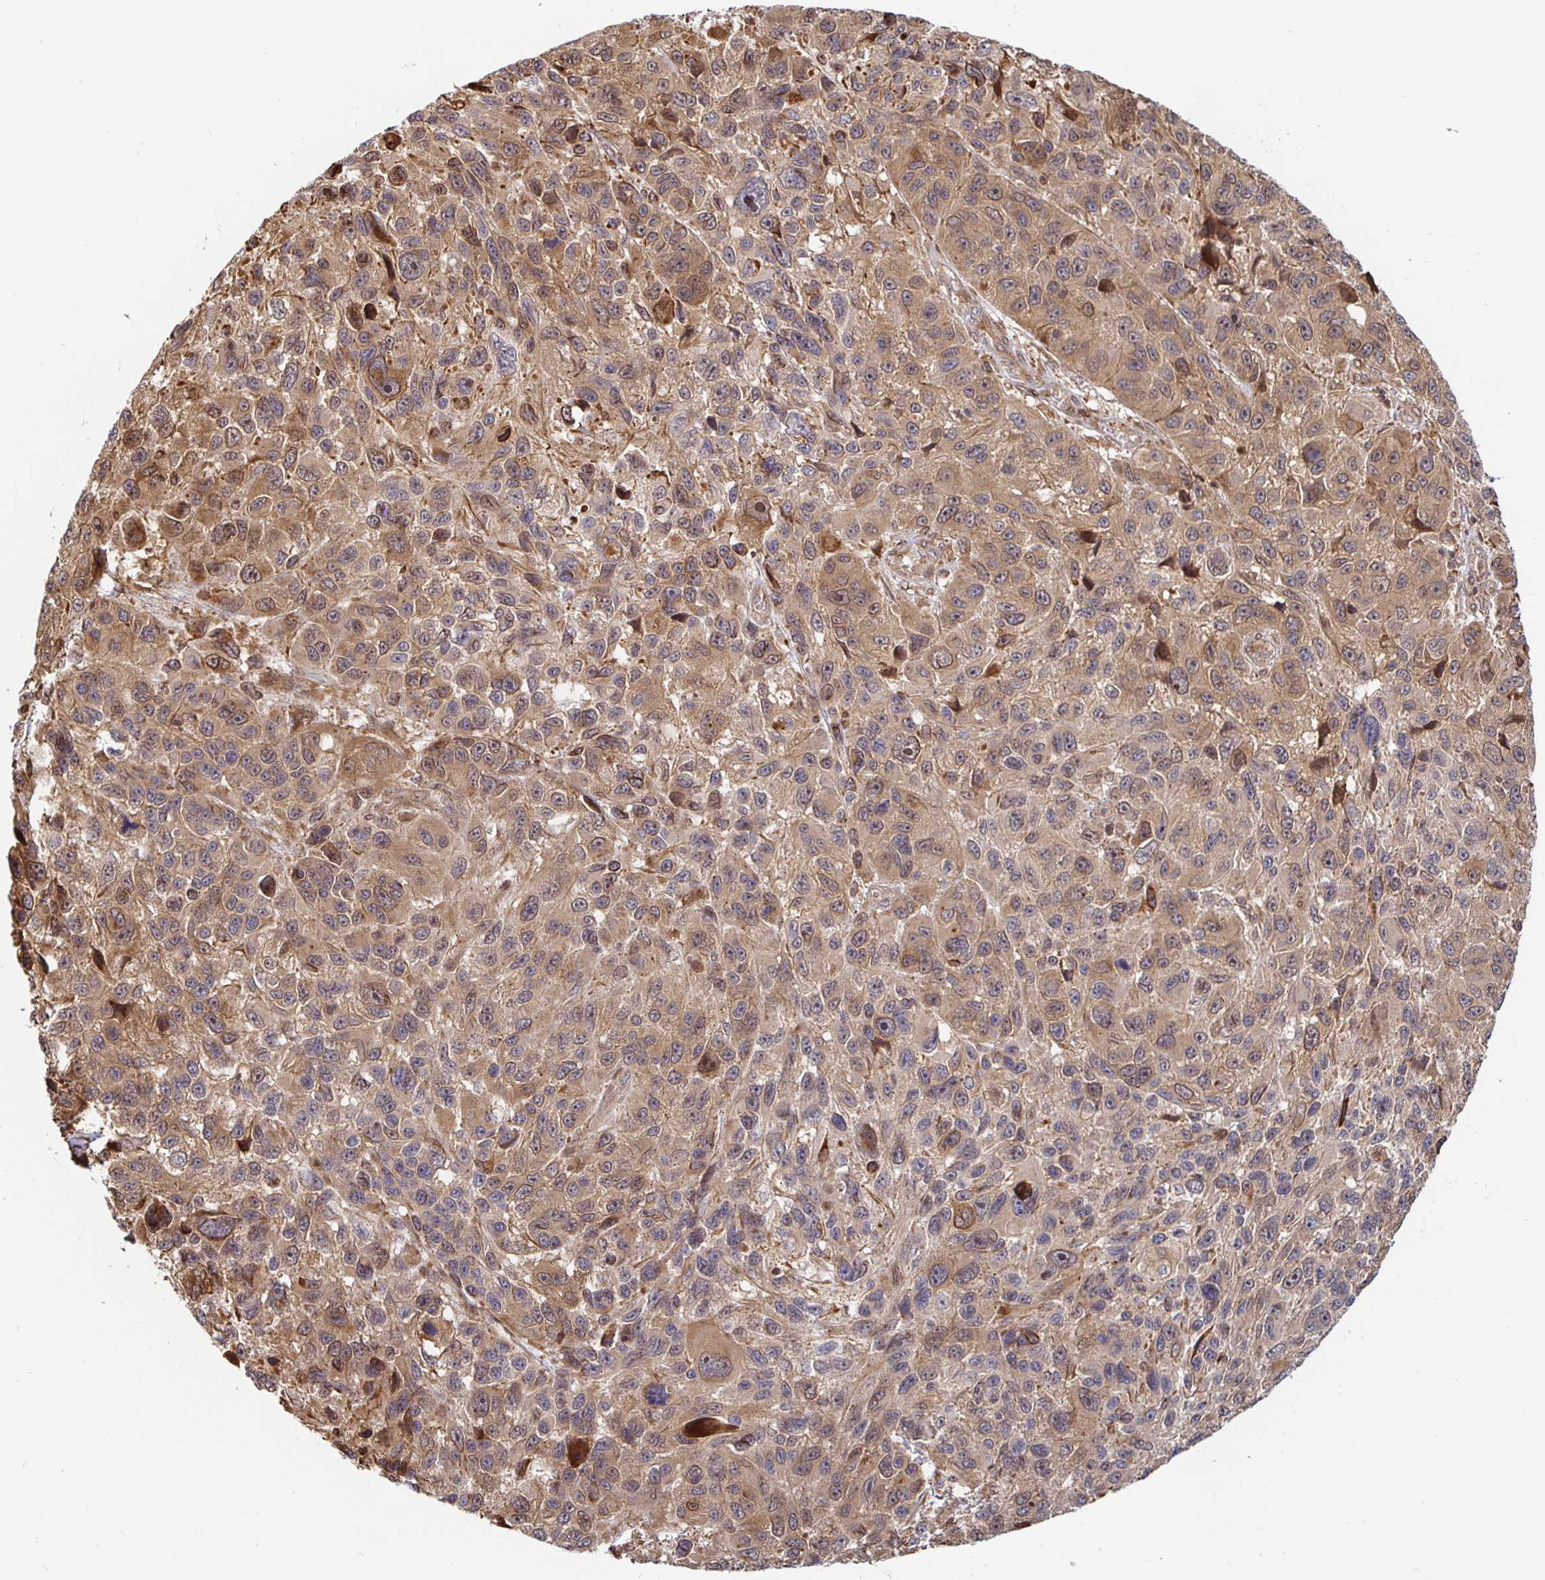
{"staining": {"intensity": "moderate", "quantity": ">75%", "location": "cytoplasmic/membranous,nuclear"}, "tissue": "melanoma", "cell_type": "Tumor cells", "image_type": "cancer", "snomed": [{"axis": "morphology", "description": "Malignant melanoma, NOS"}, {"axis": "topography", "description": "Skin"}], "caption": "Melanoma stained with DAB (3,3'-diaminobenzidine) immunohistochemistry (IHC) shows medium levels of moderate cytoplasmic/membranous and nuclear staining in approximately >75% of tumor cells.", "gene": "STRAP", "patient": {"sex": "male", "age": 53}}